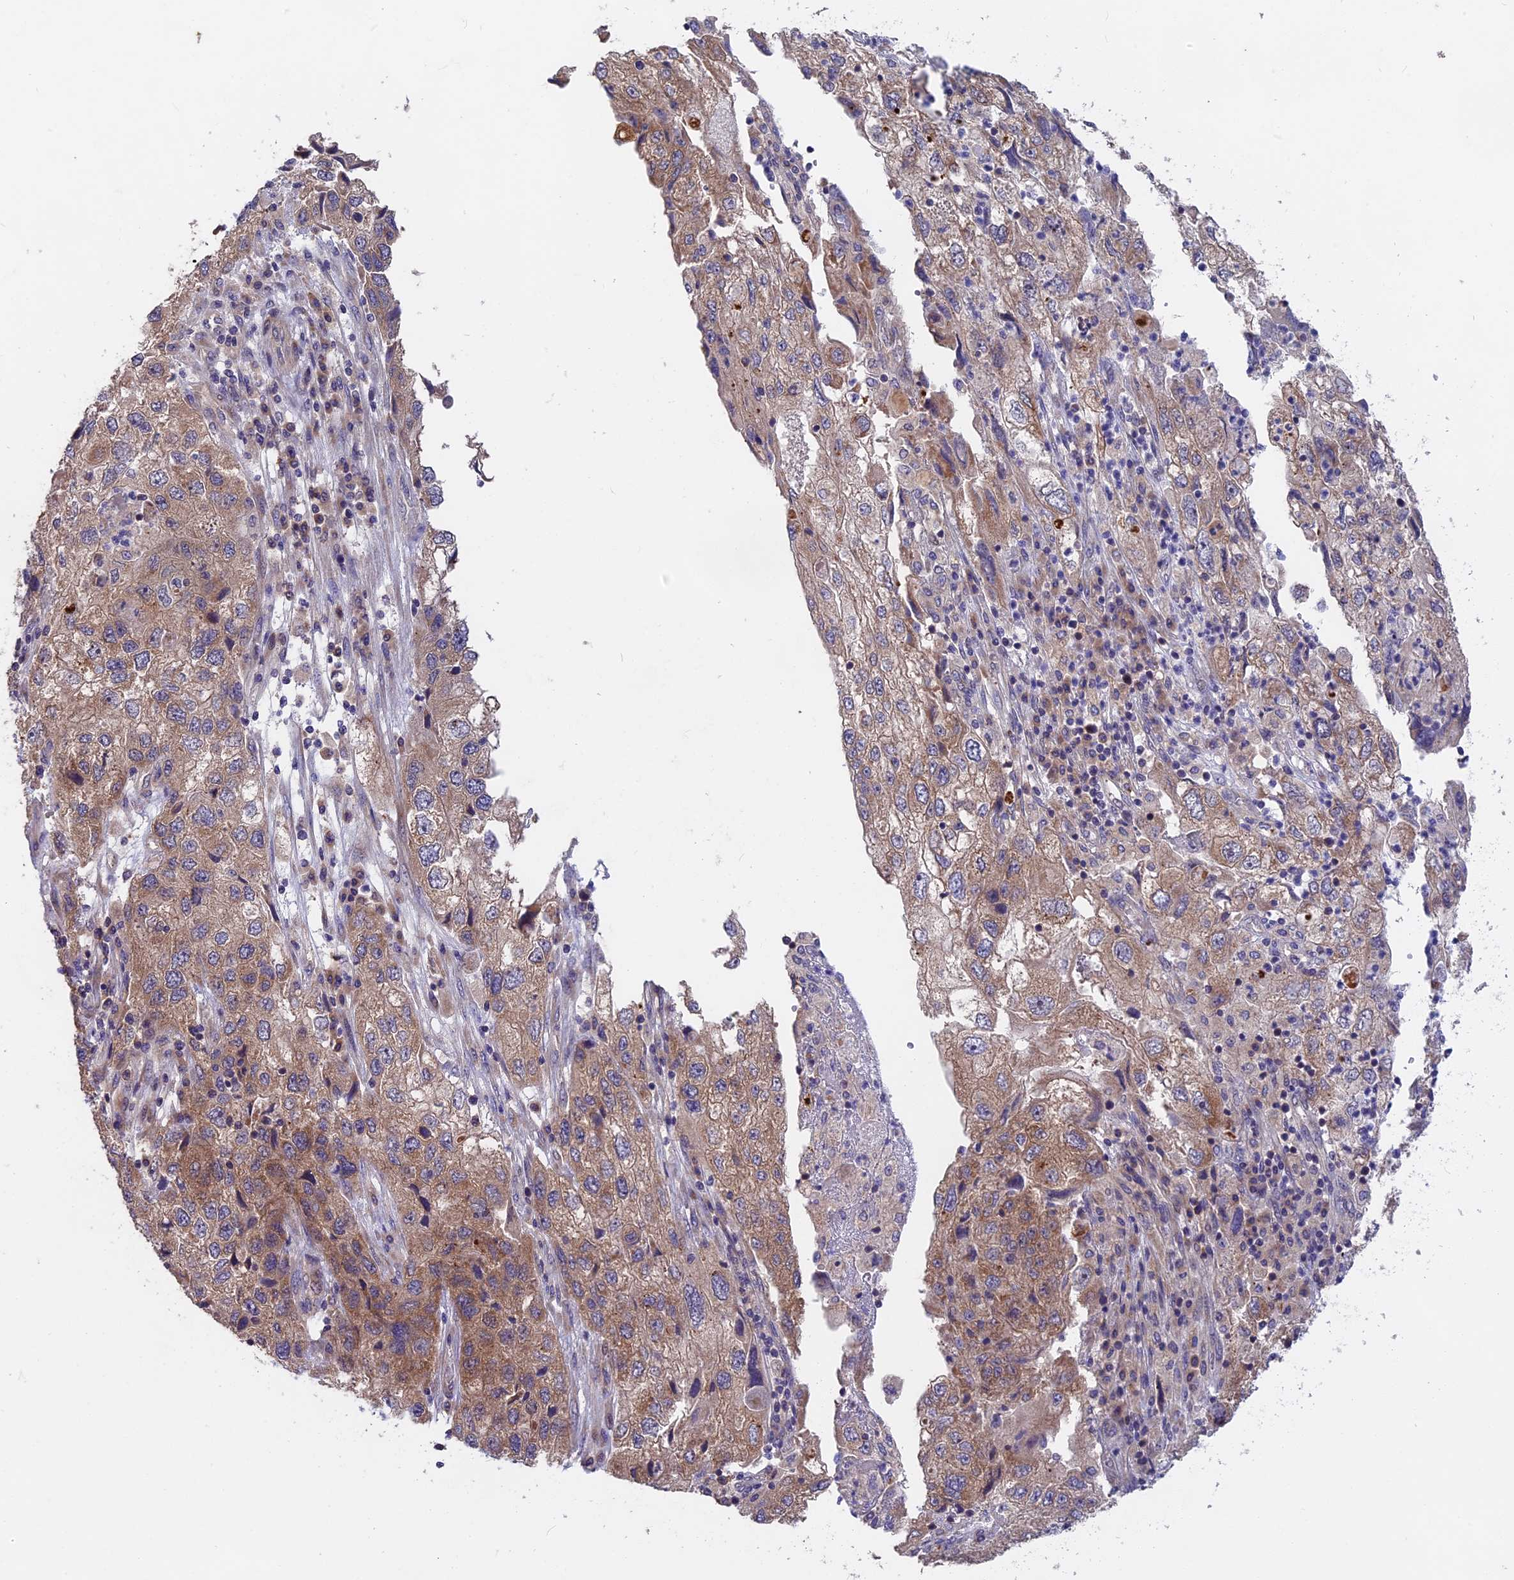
{"staining": {"intensity": "moderate", "quantity": ">75%", "location": "cytoplasmic/membranous"}, "tissue": "endometrial cancer", "cell_type": "Tumor cells", "image_type": "cancer", "snomed": [{"axis": "morphology", "description": "Adenocarcinoma, NOS"}, {"axis": "topography", "description": "Endometrium"}], "caption": "This micrograph demonstrates immunohistochemistry staining of human adenocarcinoma (endometrial), with medium moderate cytoplasmic/membranous positivity in about >75% of tumor cells.", "gene": "TENT4B", "patient": {"sex": "female", "age": 49}}